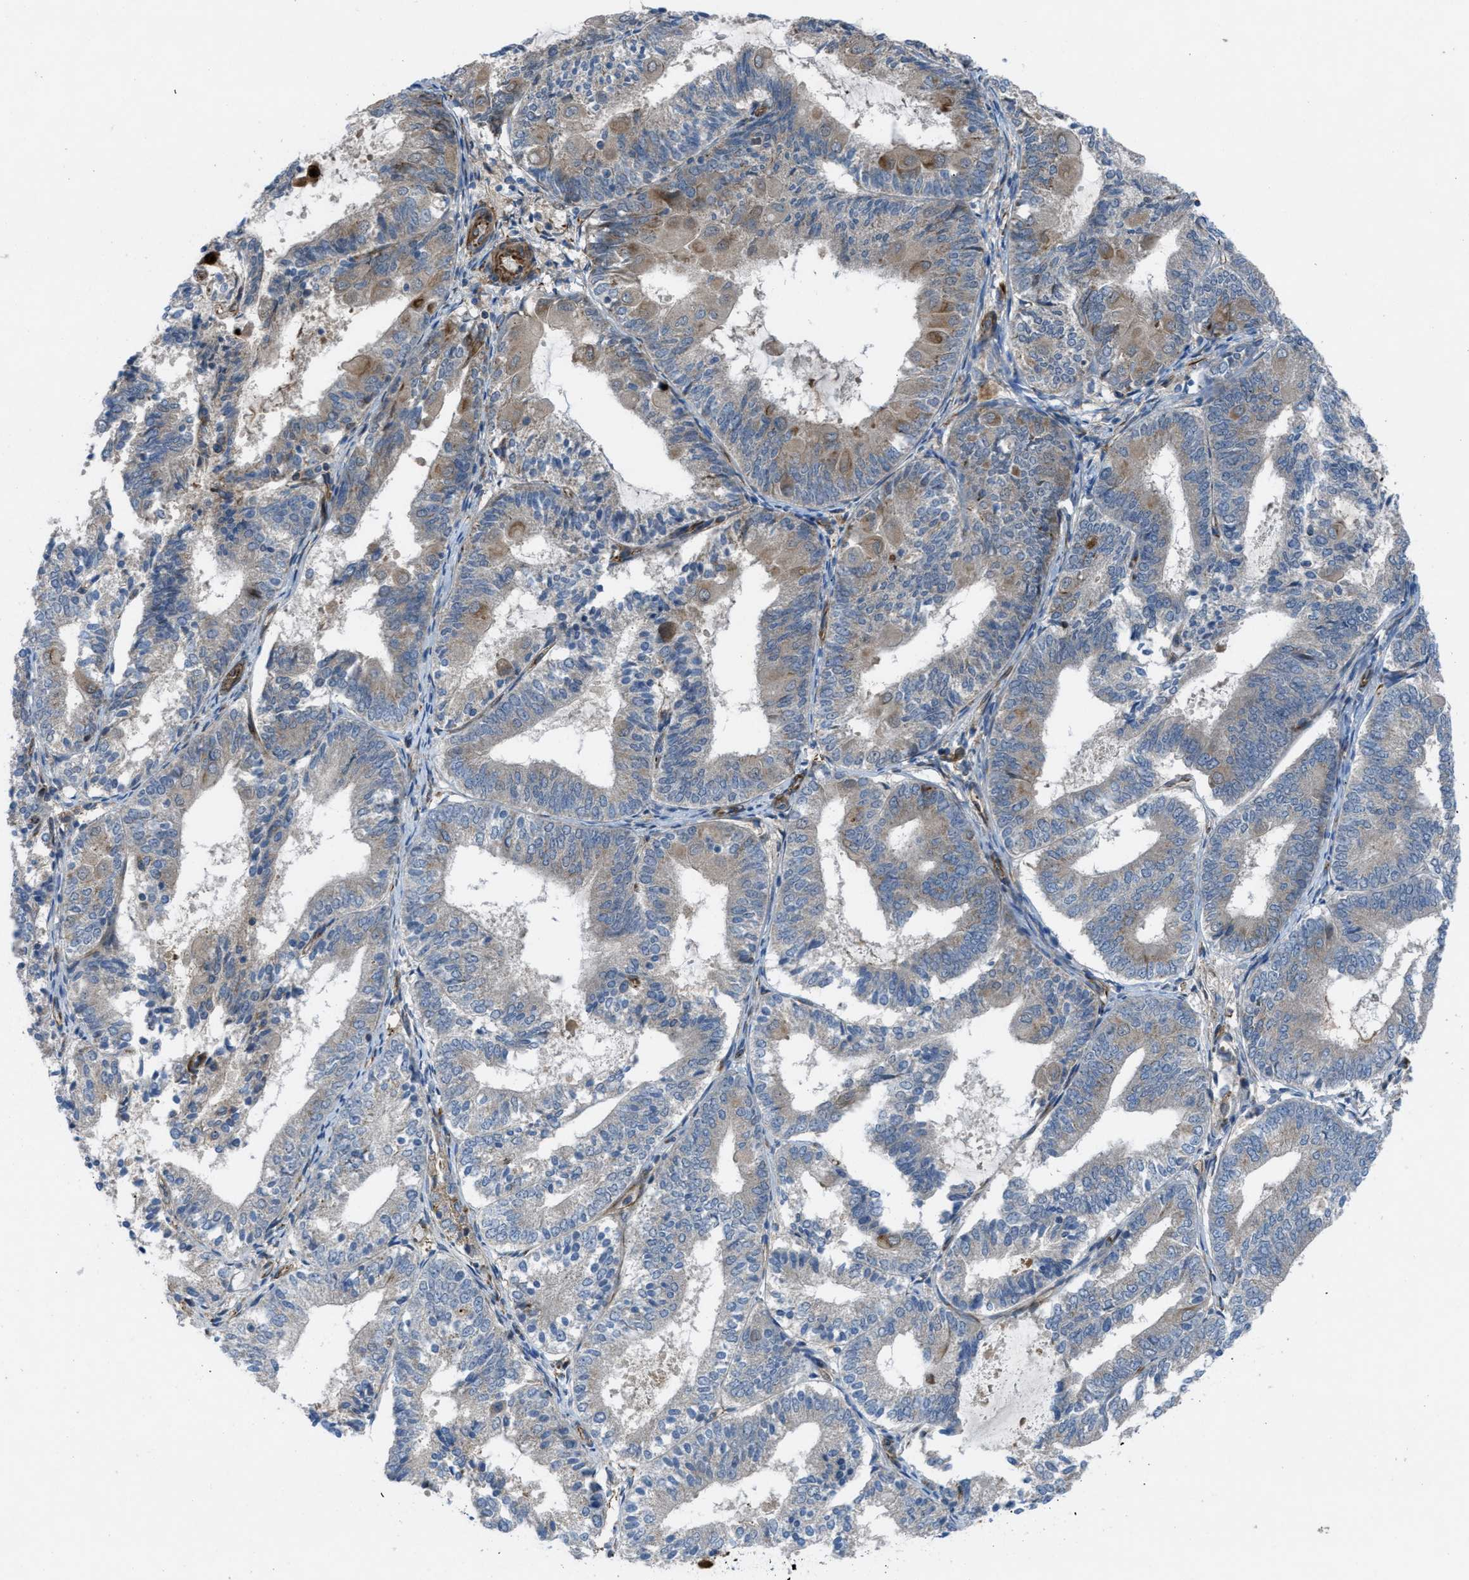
{"staining": {"intensity": "weak", "quantity": "<25%", "location": "cytoplasmic/membranous"}, "tissue": "endometrial cancer", "cell_type": "Tumor cells", "image_type": "cancer", "snomed": [{"axis": "morphology", "description": "Adenocarcinoma, NOS"}, {"axis": "topography", "description": "Endometrium"}], "caption": "Immunohistochemistry photomicrograph of adenocarcinoma (endometrial) stained for a protein (brown), which displays no positivity in tumor cells.", "gene": "SLC6A9", "patient": {"sex": "female", "age": 81}}